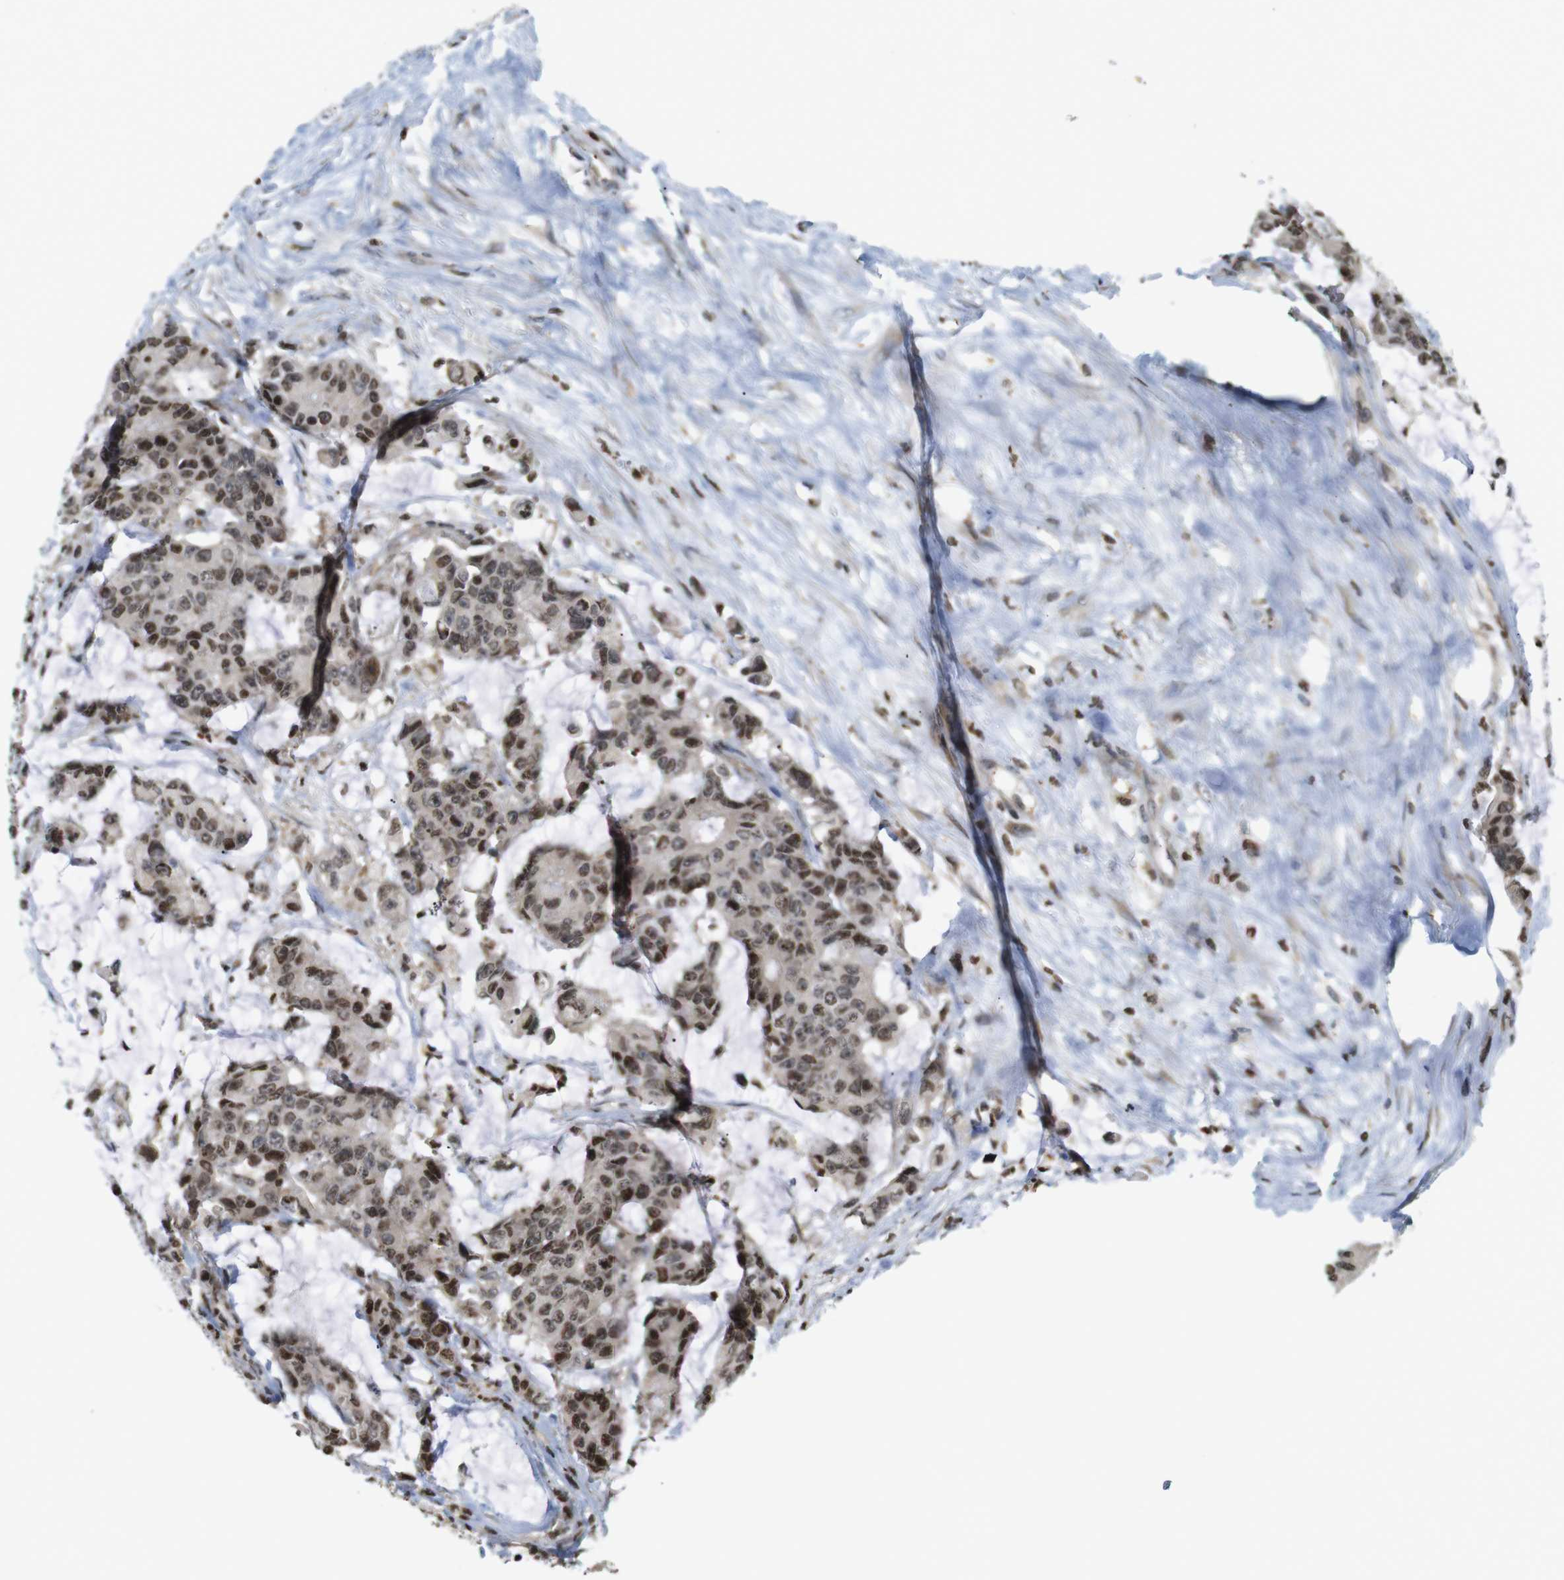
{"staining": {"intensity": "moderate", "quantity": ">75%", "location": "cytoplasmic/membranous,nuclear"}, "tissue": "colorectal cancer", "cell_type": "Tumor cells", "image_type": "cancer", "snomed": [{"axis": "morphology", "description": "Adenocarcinoma, NOS"}, {"axis": "topography", "description": "Colon"}], "caption": "Human colorectal cancer stained with a brown dye exhibits moderate cytoplasmic/membranous and nuclear positive positivity in approximately >75% of tumor cells.", "gene": "MBD1", "patient": {"sex": "female", "age": 86}}